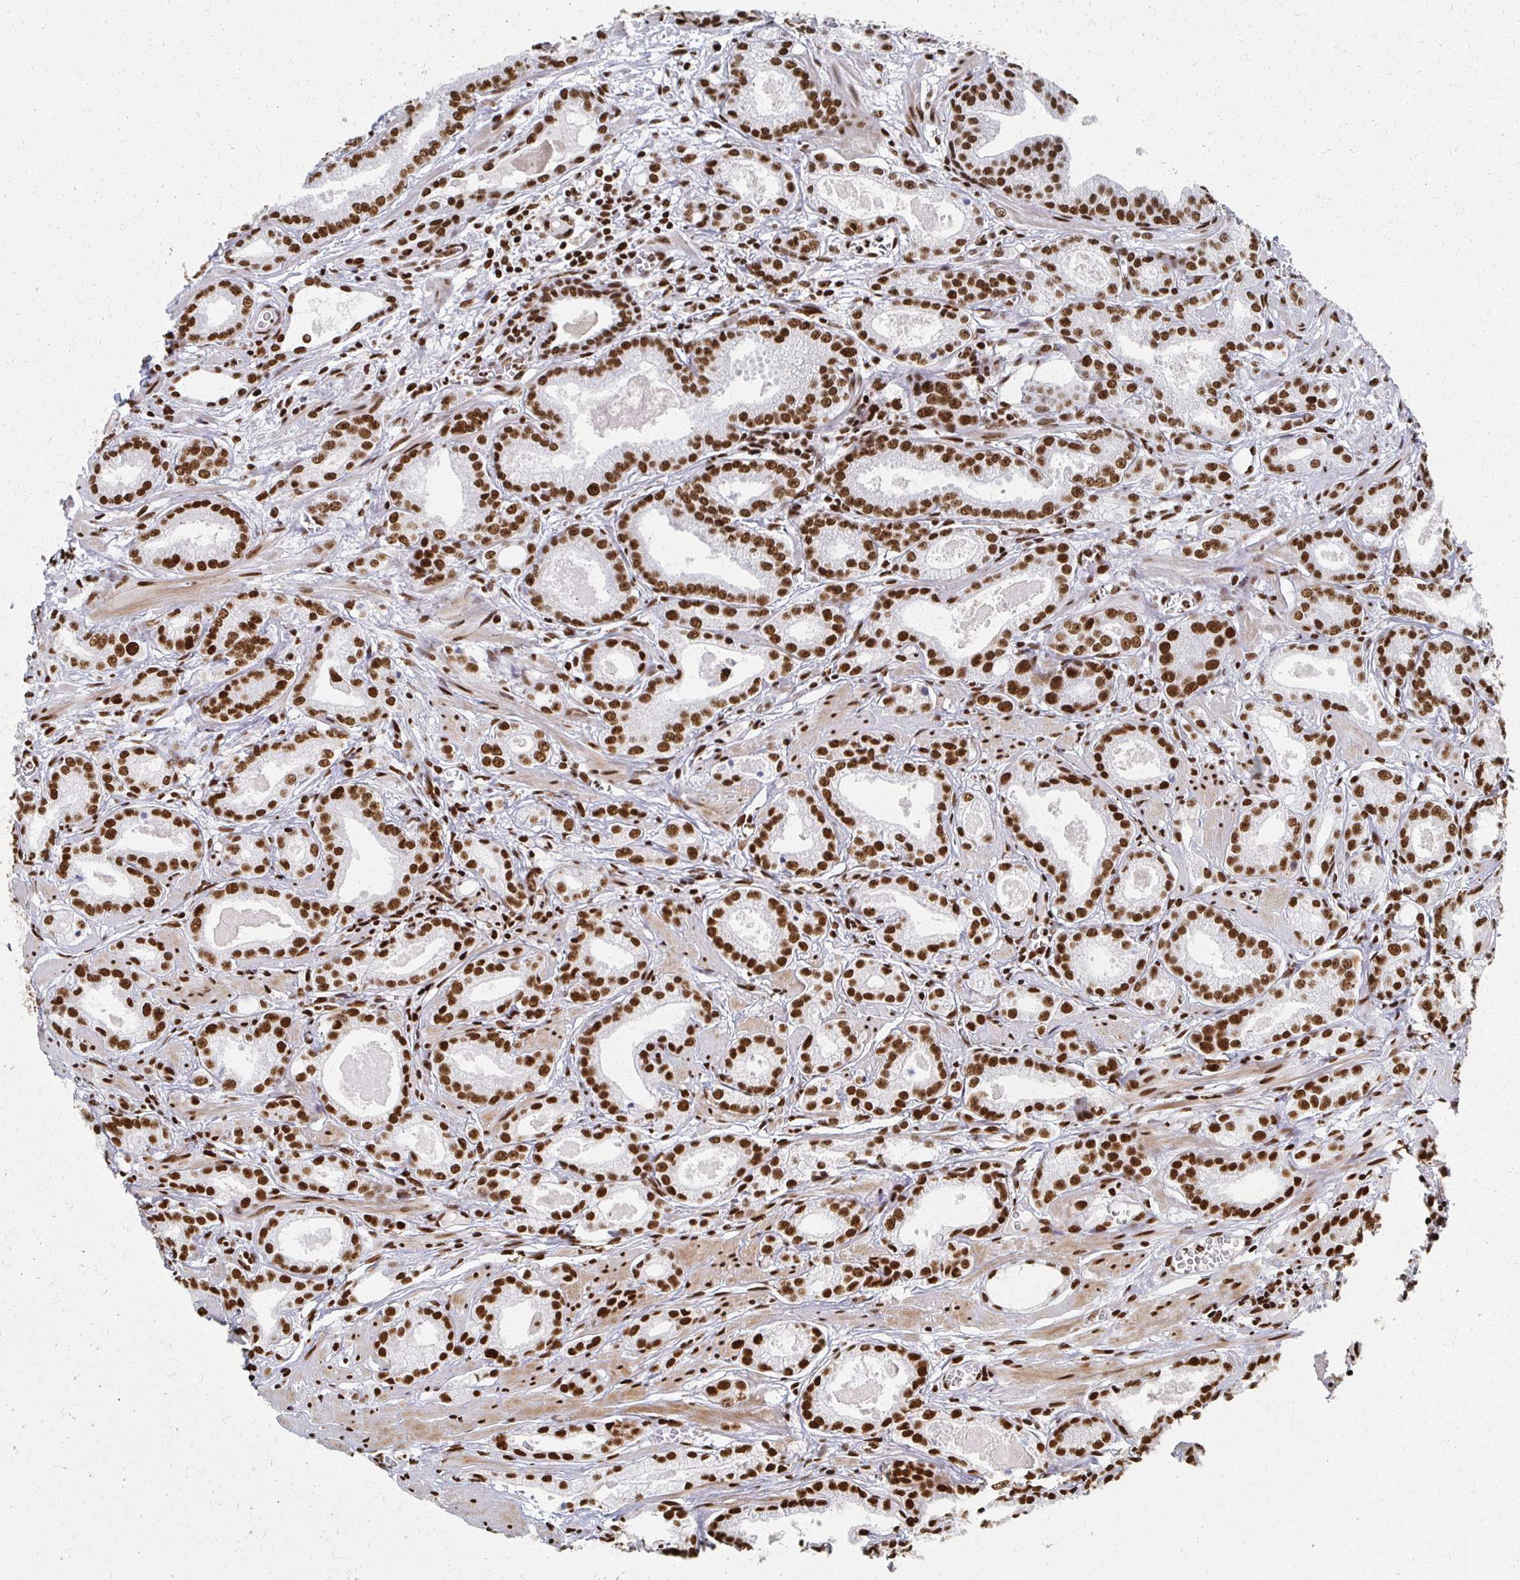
{"staining": {"intensity": "strong", "quantity": ">75%", "location": "nuclear"}, "tissue": "prostate cancer", "cell_type": "Tumor cells", "image_type": "cancer", "snomed": [{"axis": "morphology", "description": "Adenocarcinoma, NOS"}, {"axis": "morphology", "description": "Adenocarcinoma, Low grade"}, {"axis": "topography", "description": "Prostate"}], "caption": "Prostate cancer (adenocarcinoma) stained with DAB IHC demonstrates high levels of strong nuclear expression in about >75% of tumor cells.", "gene": "RBBP7", "patient": {"sex": "male", "age": 64}}